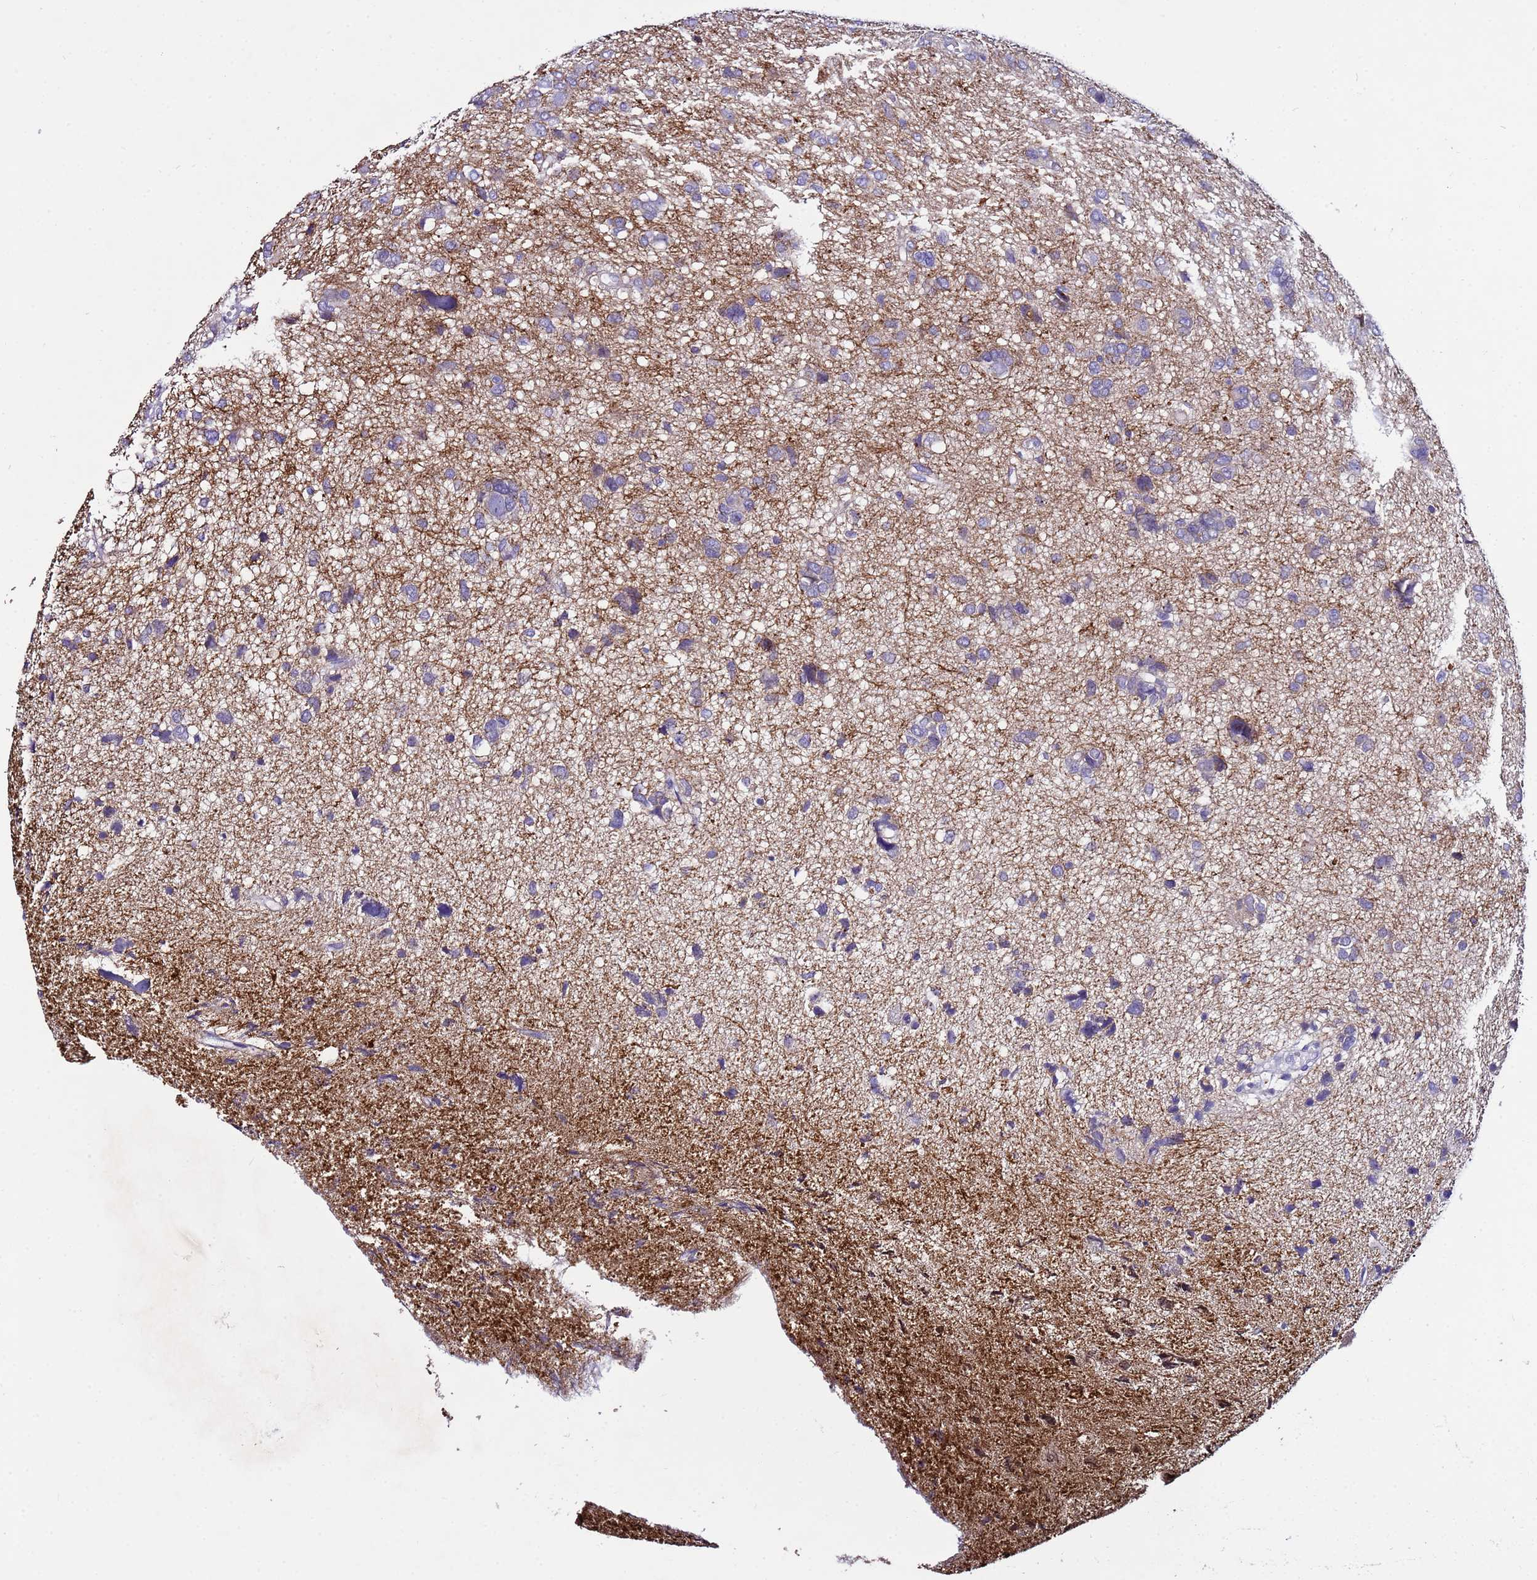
{"staining": {"intensity": "negative", "quantity": "none", "location": "none"}, "tissue": "glioma", "cell_type": "Tumor cells", "image_type": "cancer", "snomed": [{"axis": "morphology", "description": "Glioma, malignant, High grade"}, {"axis": "topography", "description": "Brain"}], "caption": "The IHC micrograph has no significant positivity in tumor cells of malignant high-grade glioma tissue.", "gene": "IGSF11", "patient": {"sex": "female", "age": 59}}